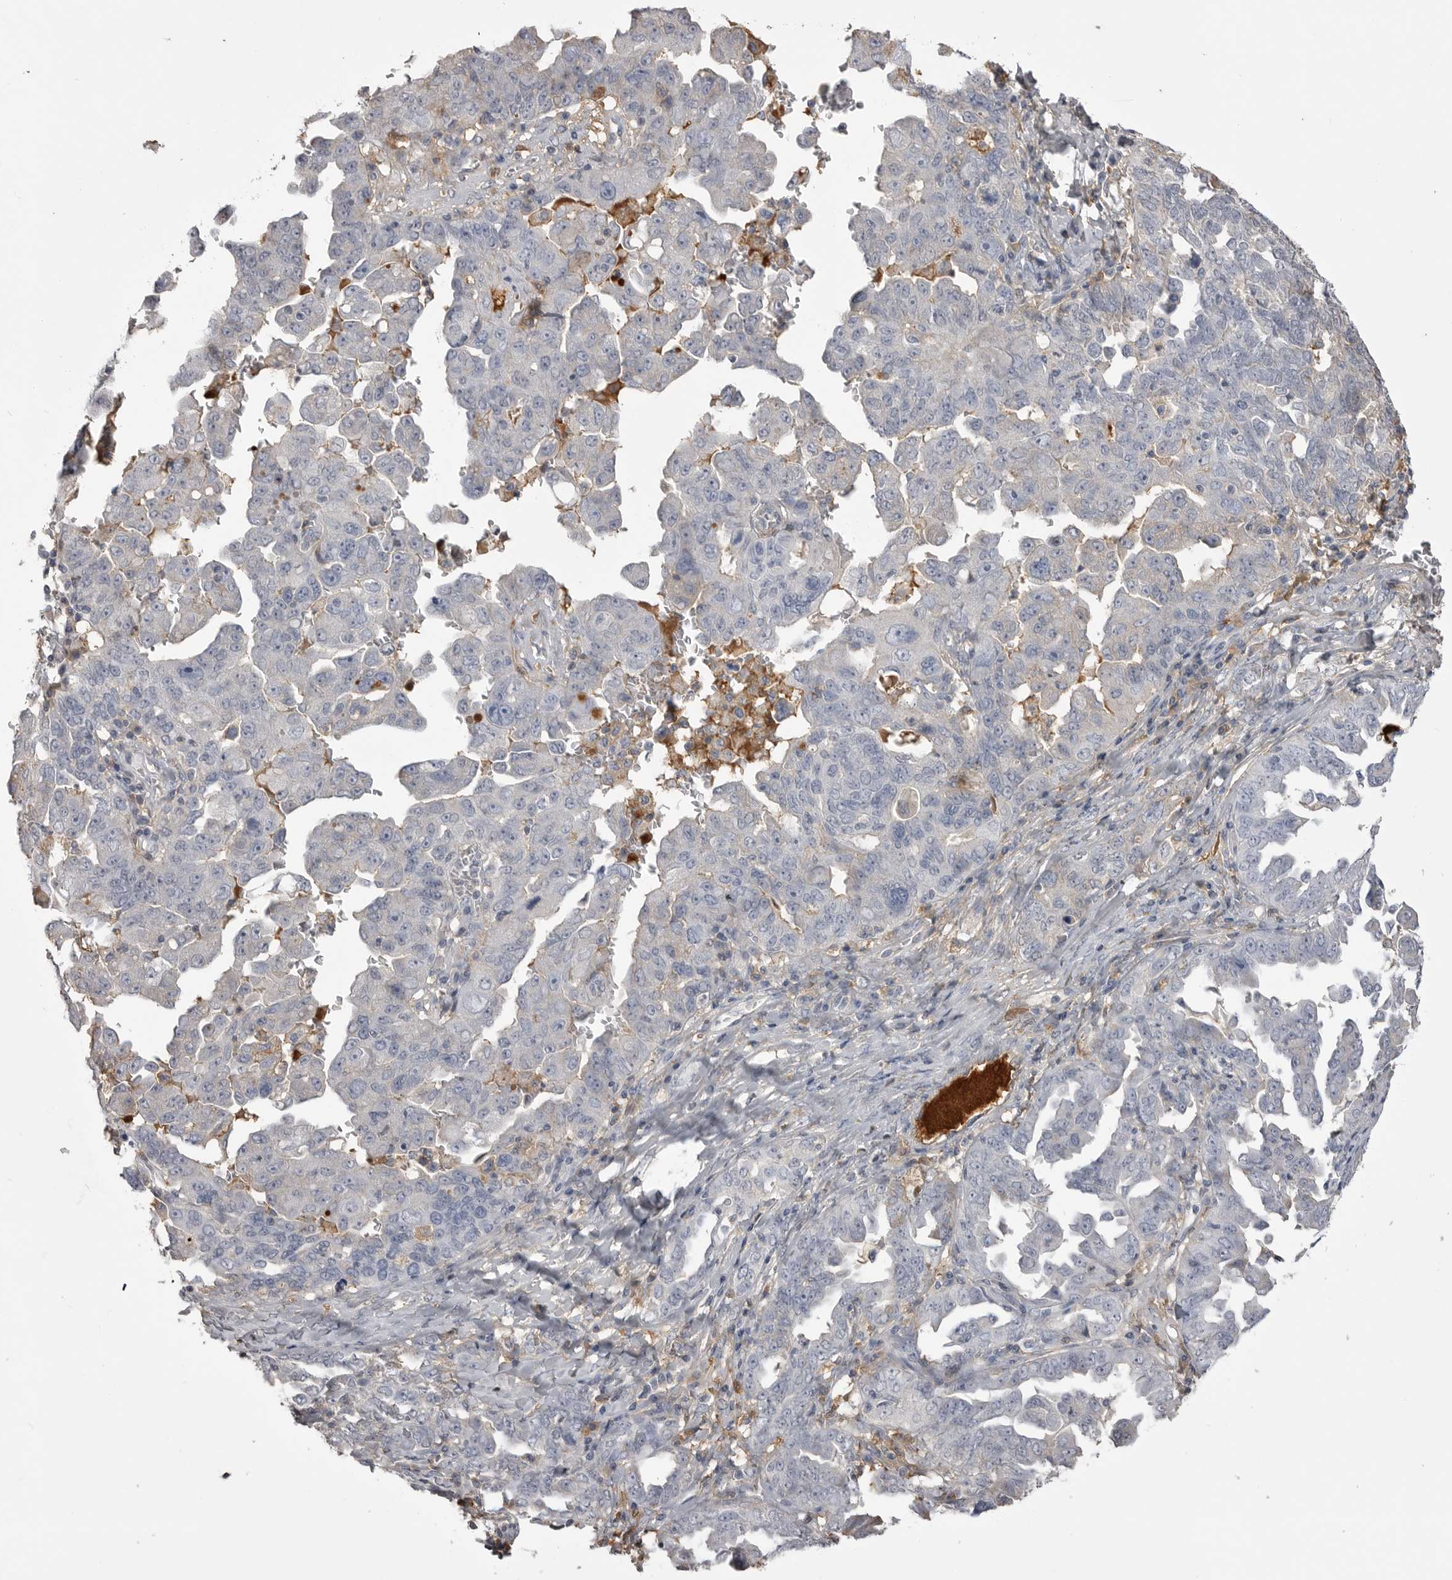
{"staining": {"intensity": "negative", "quantity": "none", "location": "none"}, "tissue": "ovarian cancer", "cell_type": "Tumor cells", "image_type": "cancer", "snomed": [{"axis": "morphology", "description": "Carcinoma, endometroid"}, {"axis": "topography", "description": "Ovary"}], "caption": "This is an immunohistochemistry photomicrograph of endometroid carcinoma (ovarian). There is no expression in tumor cells.", "gene": "AHSG", "patient": {"sex": "female", "age": 62}}